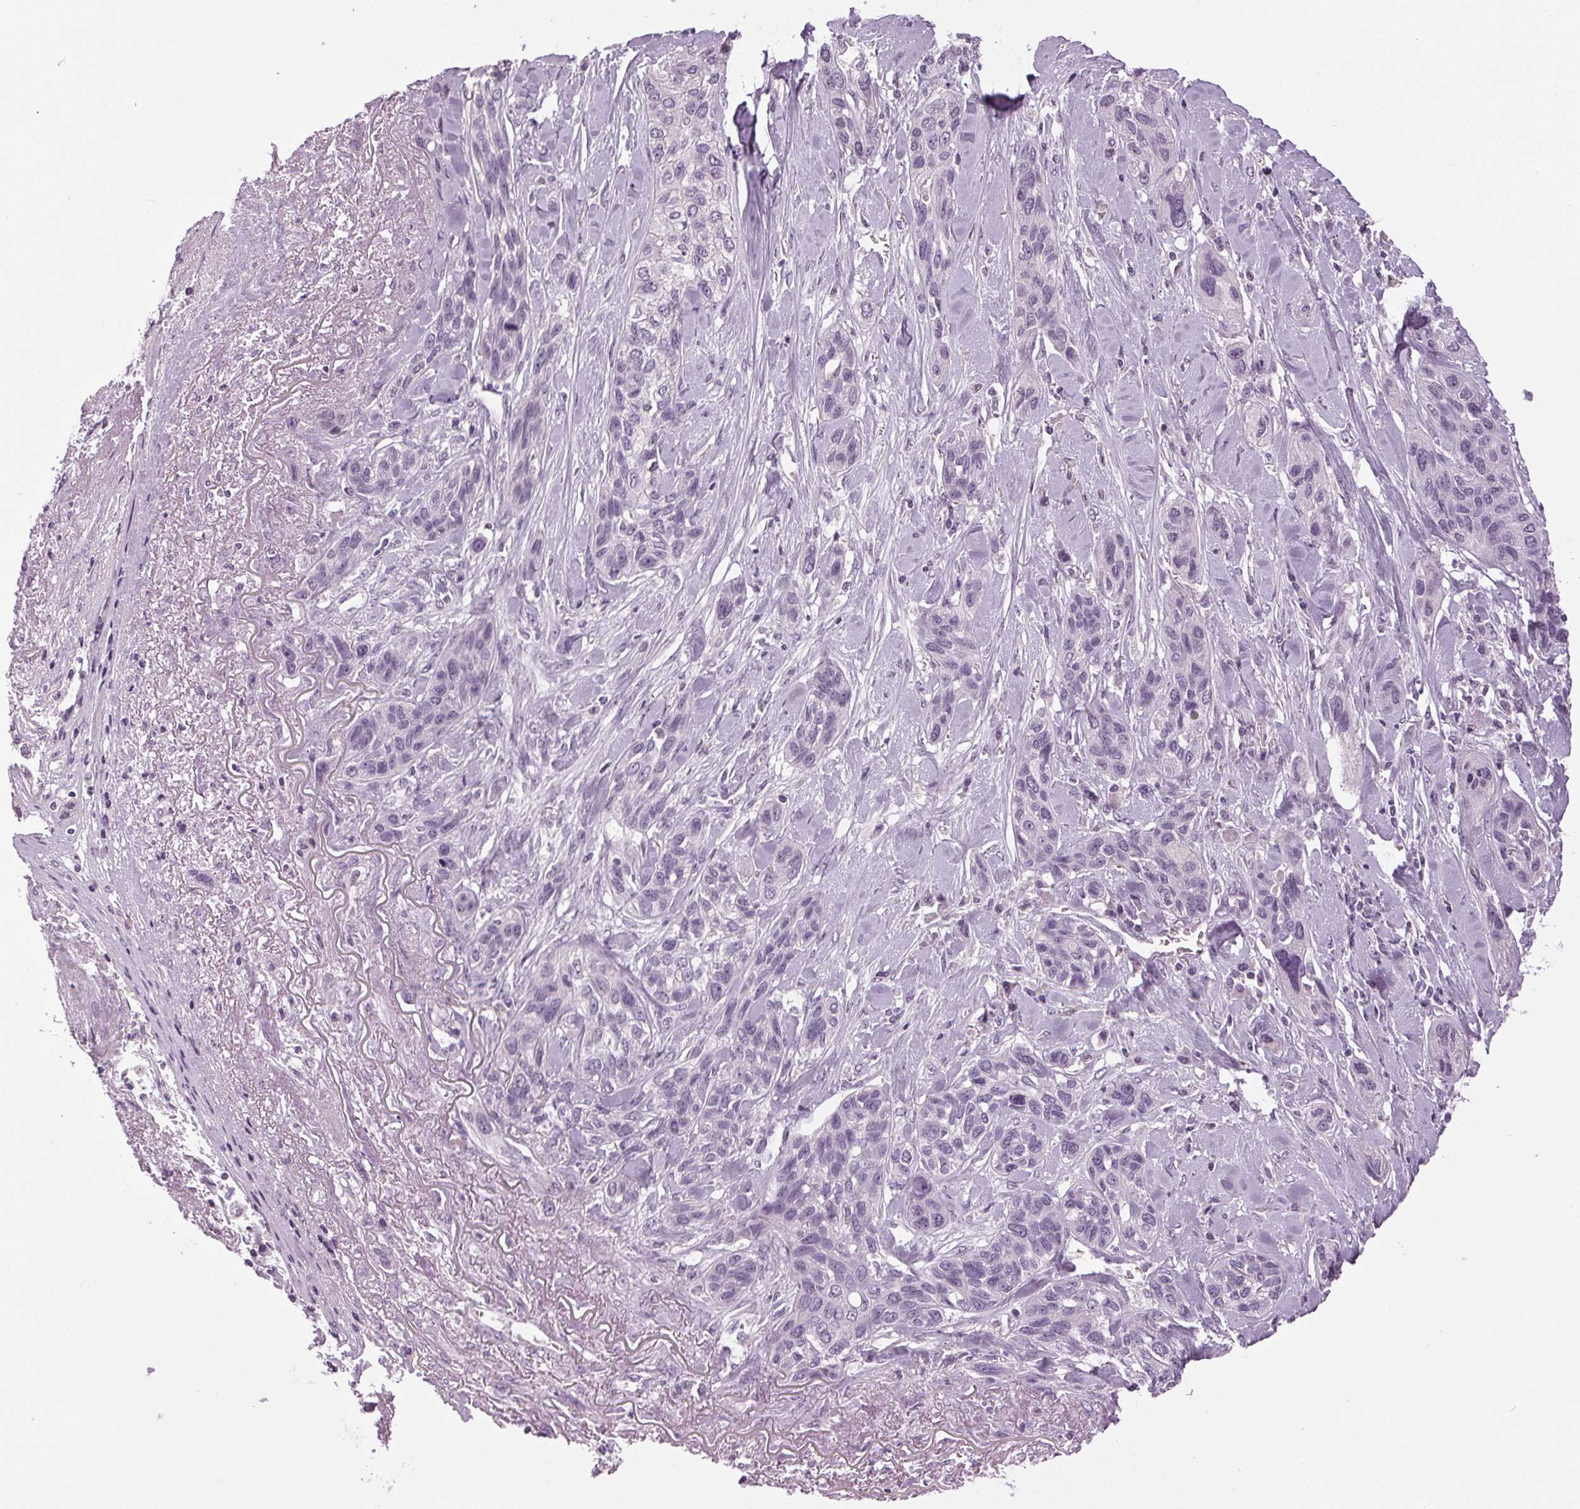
{"staining": {"intensity": "negative", "quantity": "none", "location": "none"}, "tissue": "lung cancer", "cell_type": "Tumor cells", "image_type": "cancer", "snomed": [{"axis": "morphology", "description": "Squamous cell carcinoma, NOS"}, {"axis": "topography", "description": "Lung"}], "caption": "The IHC micrograph has no significant expression in tumor cells of lung cancer (squamous cell carcinoma) tissue.", "gene": "DNAH12", "patient": {"sex": "female", "age": 70}}